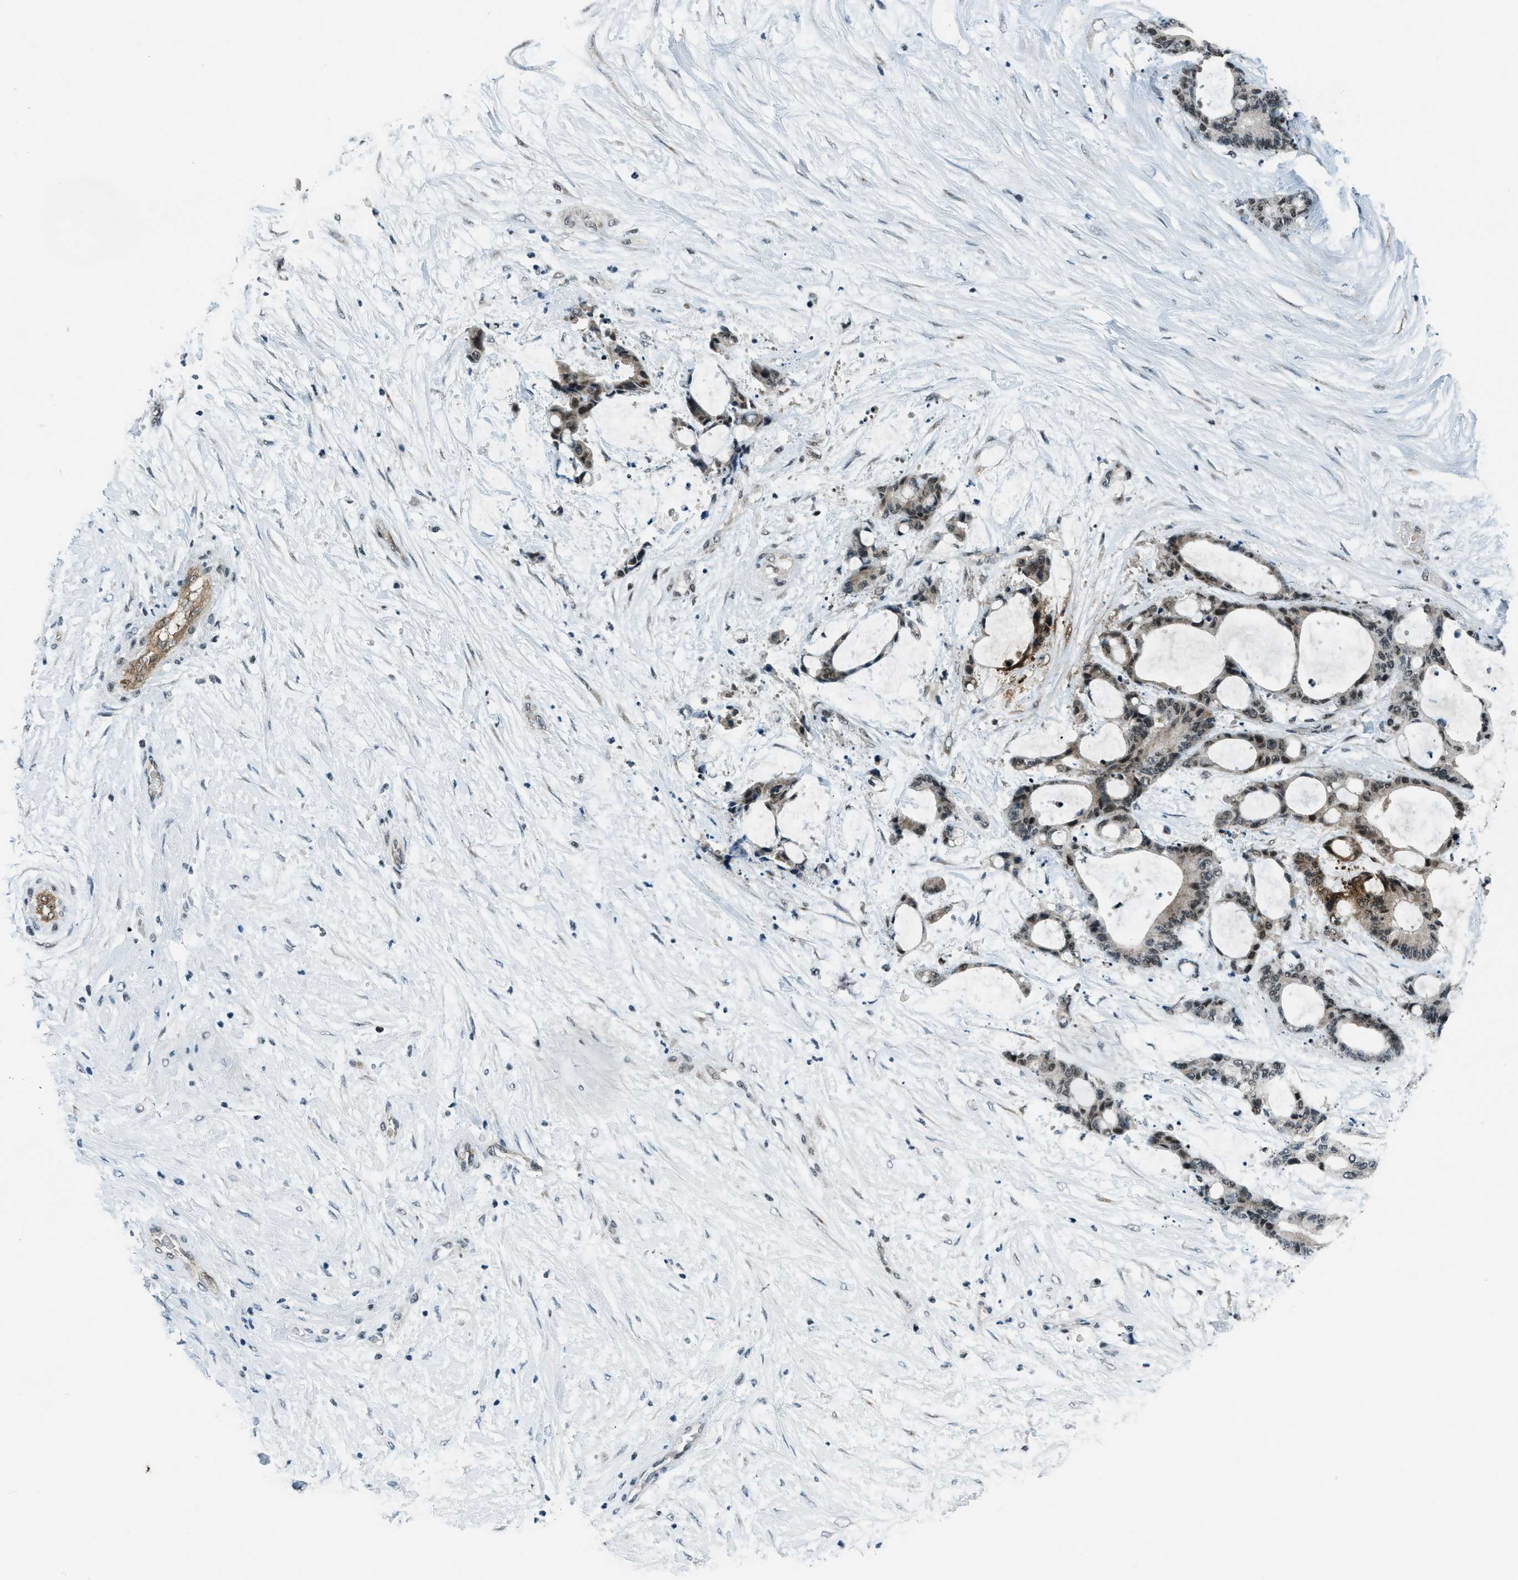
{"staining": {"intensity": "moderate", "quantity": "25%-75%", "location": "cytoplasmic/membranous,nuclear"}, "tissue": "liver cancer", "cell_type": "Tumor cells", "image_type": "cancer", "snomed": [{"axis": "morphology", "description": "Cholangiocarcinoma"}, {"axis": "topography", "description": "Liver"}], "caption": "High-power microscopy captured an immunohistochemistry (IHC) image of liver cancer (cholangiocarcinoma), revealing moderate cytoplasmic/membranous and nuclear positivity in approximately 25%-75% of tumor cells.", "gene": "KLF6", "patient": {"sex": "female", "age": 73}}